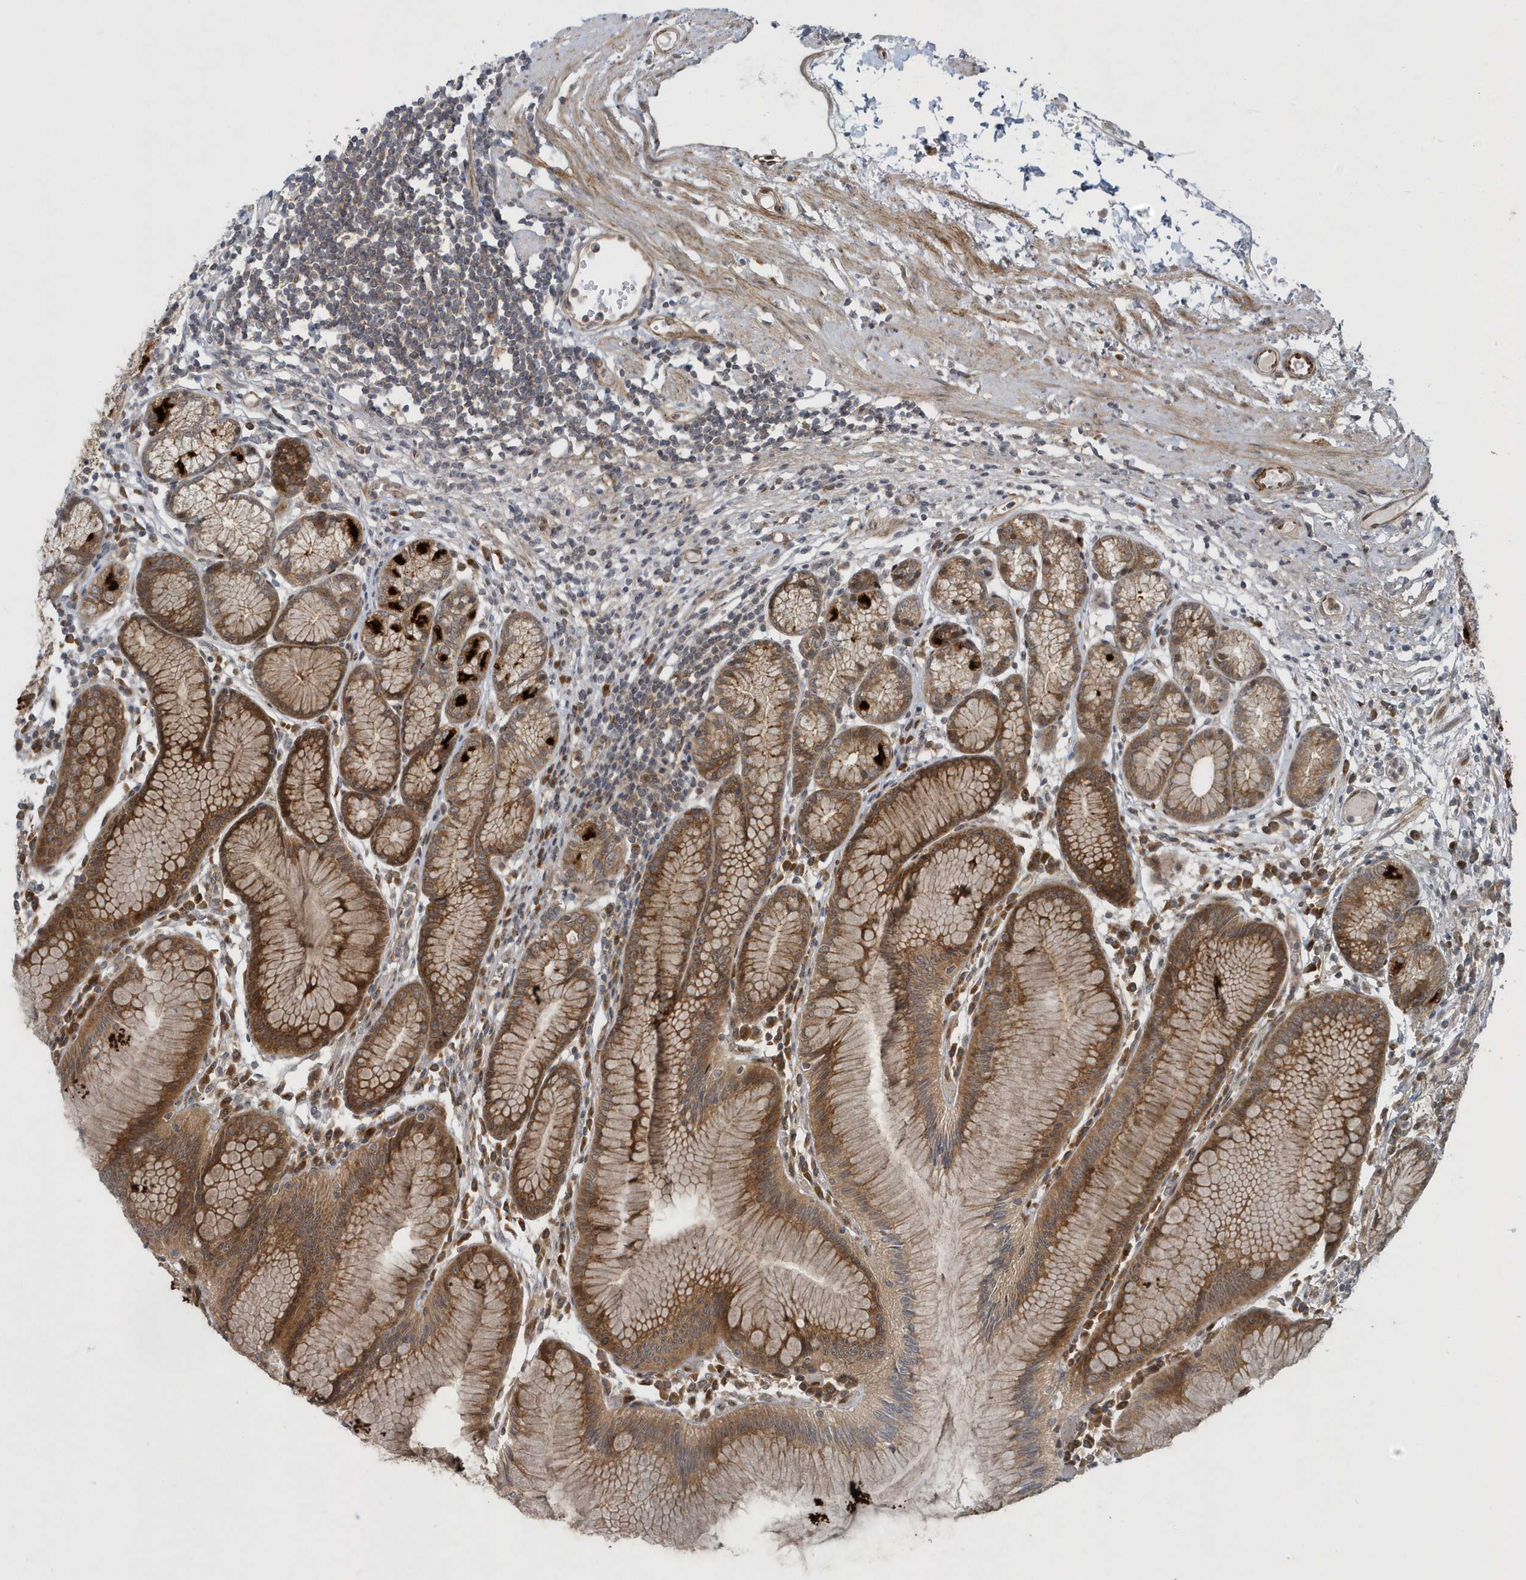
{"staining": {"intensity": "strong", "quantity": ">75%", "location": "cytoplasmic/membranous"}, "tissue": "stomach", "cell_type": "Glandular cells", "image_type": "normal", "snomed": [{"axis": "morphology", "description": "Normal tissue, NOS"}, {"axis": "topography", "description": "Stomach"}], "caption": "High-magnification brightfield microscopy of normal stomach stained with DAB (brown) and counterstained with hematoxylin (blue). glandular cells exhibit strong cytoplasmic/membranous expression is appreciated in about>75% of cells.", "gene": "ATG4A", "patient": {"sex": "female", "age": 57}}